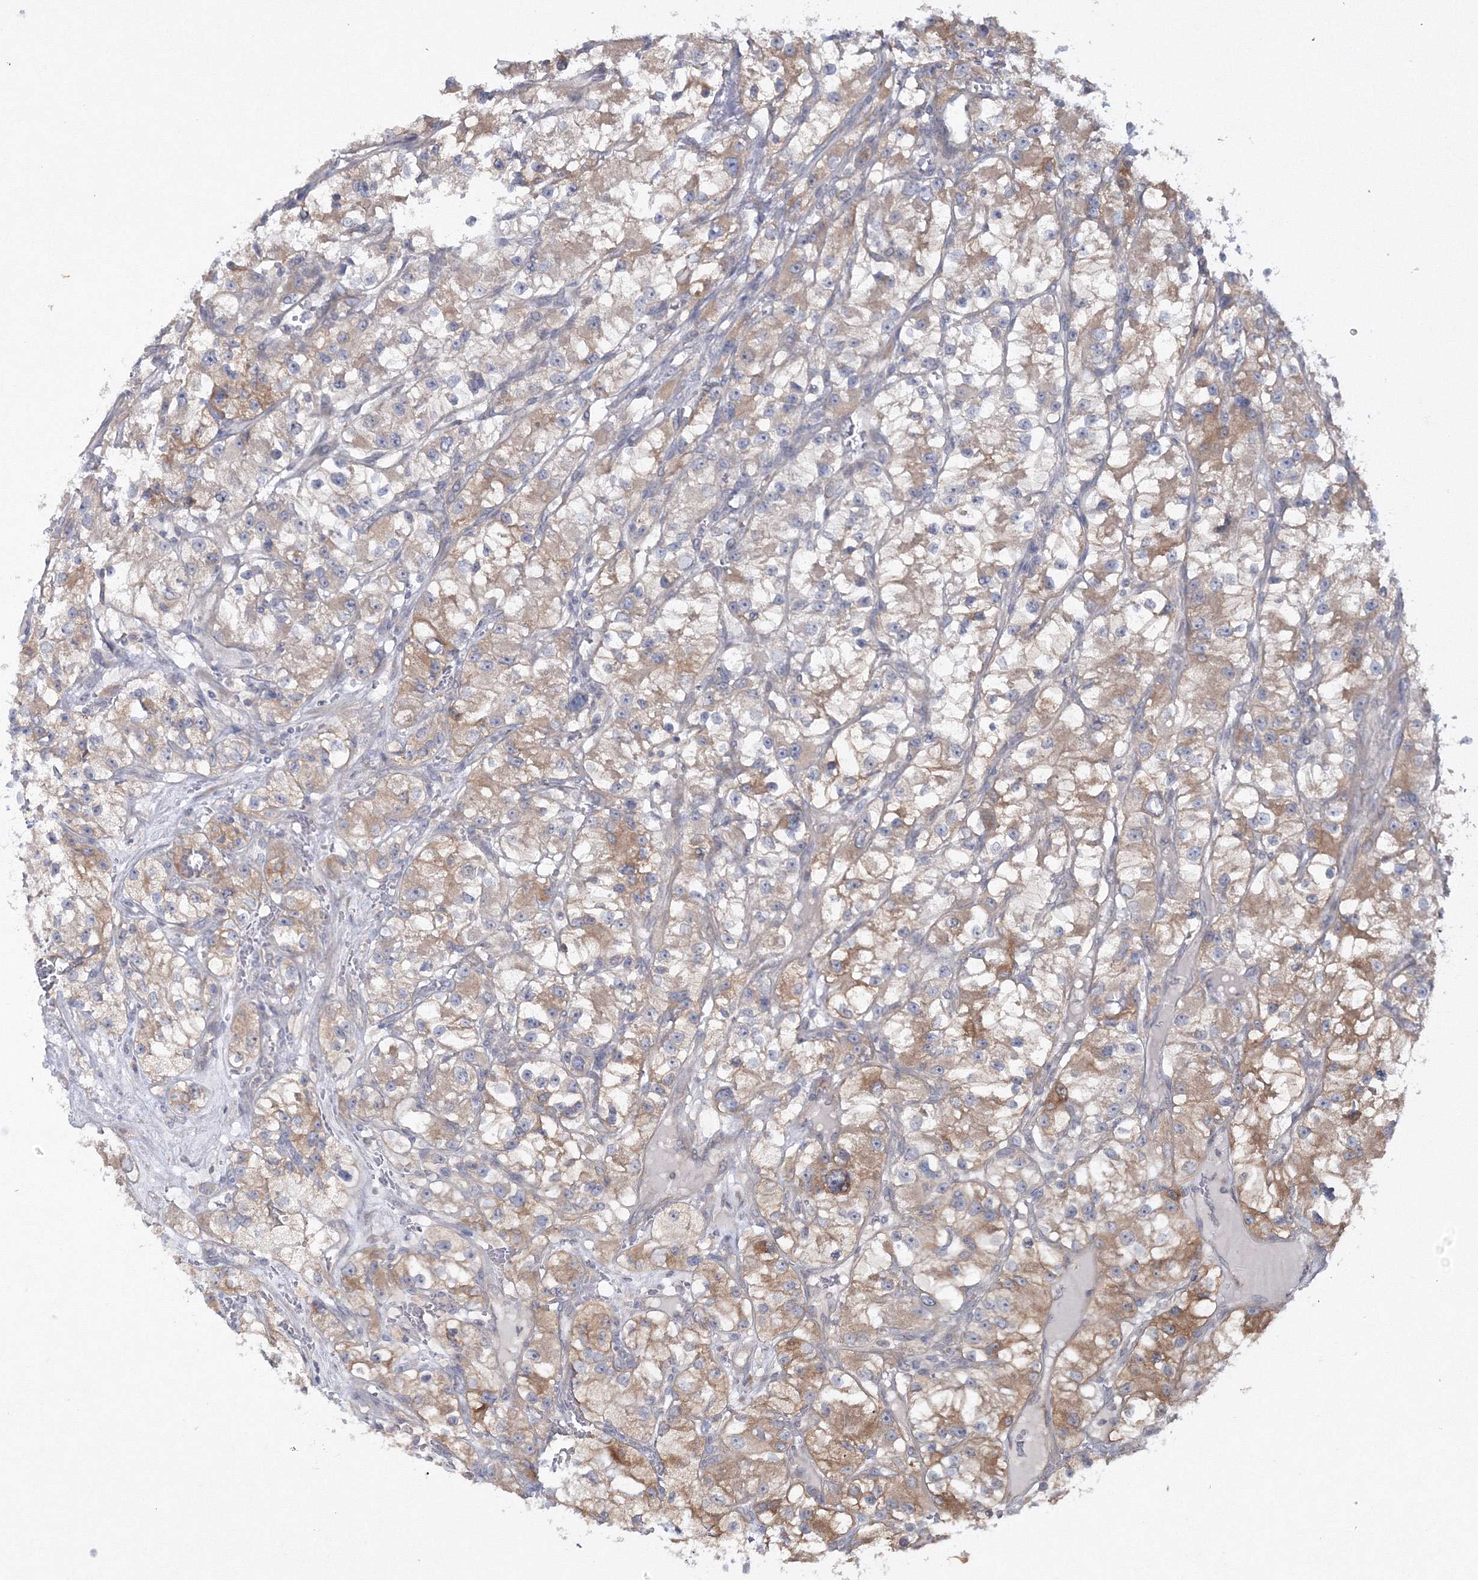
{"staining": {"intensity": "moderate", "quantity": "25%-75%", "location": "cytoplasmic/membranous"}, "tissue": "renal cancer", "cell_type": "Tumor cells", "image_type": "cancer", "snomed": [{"axis": "morphology", "description": "Adenocarcinoma, NOS"}, {"axis": "topography", "description": "Kidney"}], "caption": "Immunohistochemistry image of human renal cancer stained for a protein (brown), which exhibits medium levels of moderate cytoplasmic/membranous positivity in approximately 25%-75% of tumor cells.", "gene": "IPMK", "patient": {"sex": "female", "age": 57}}